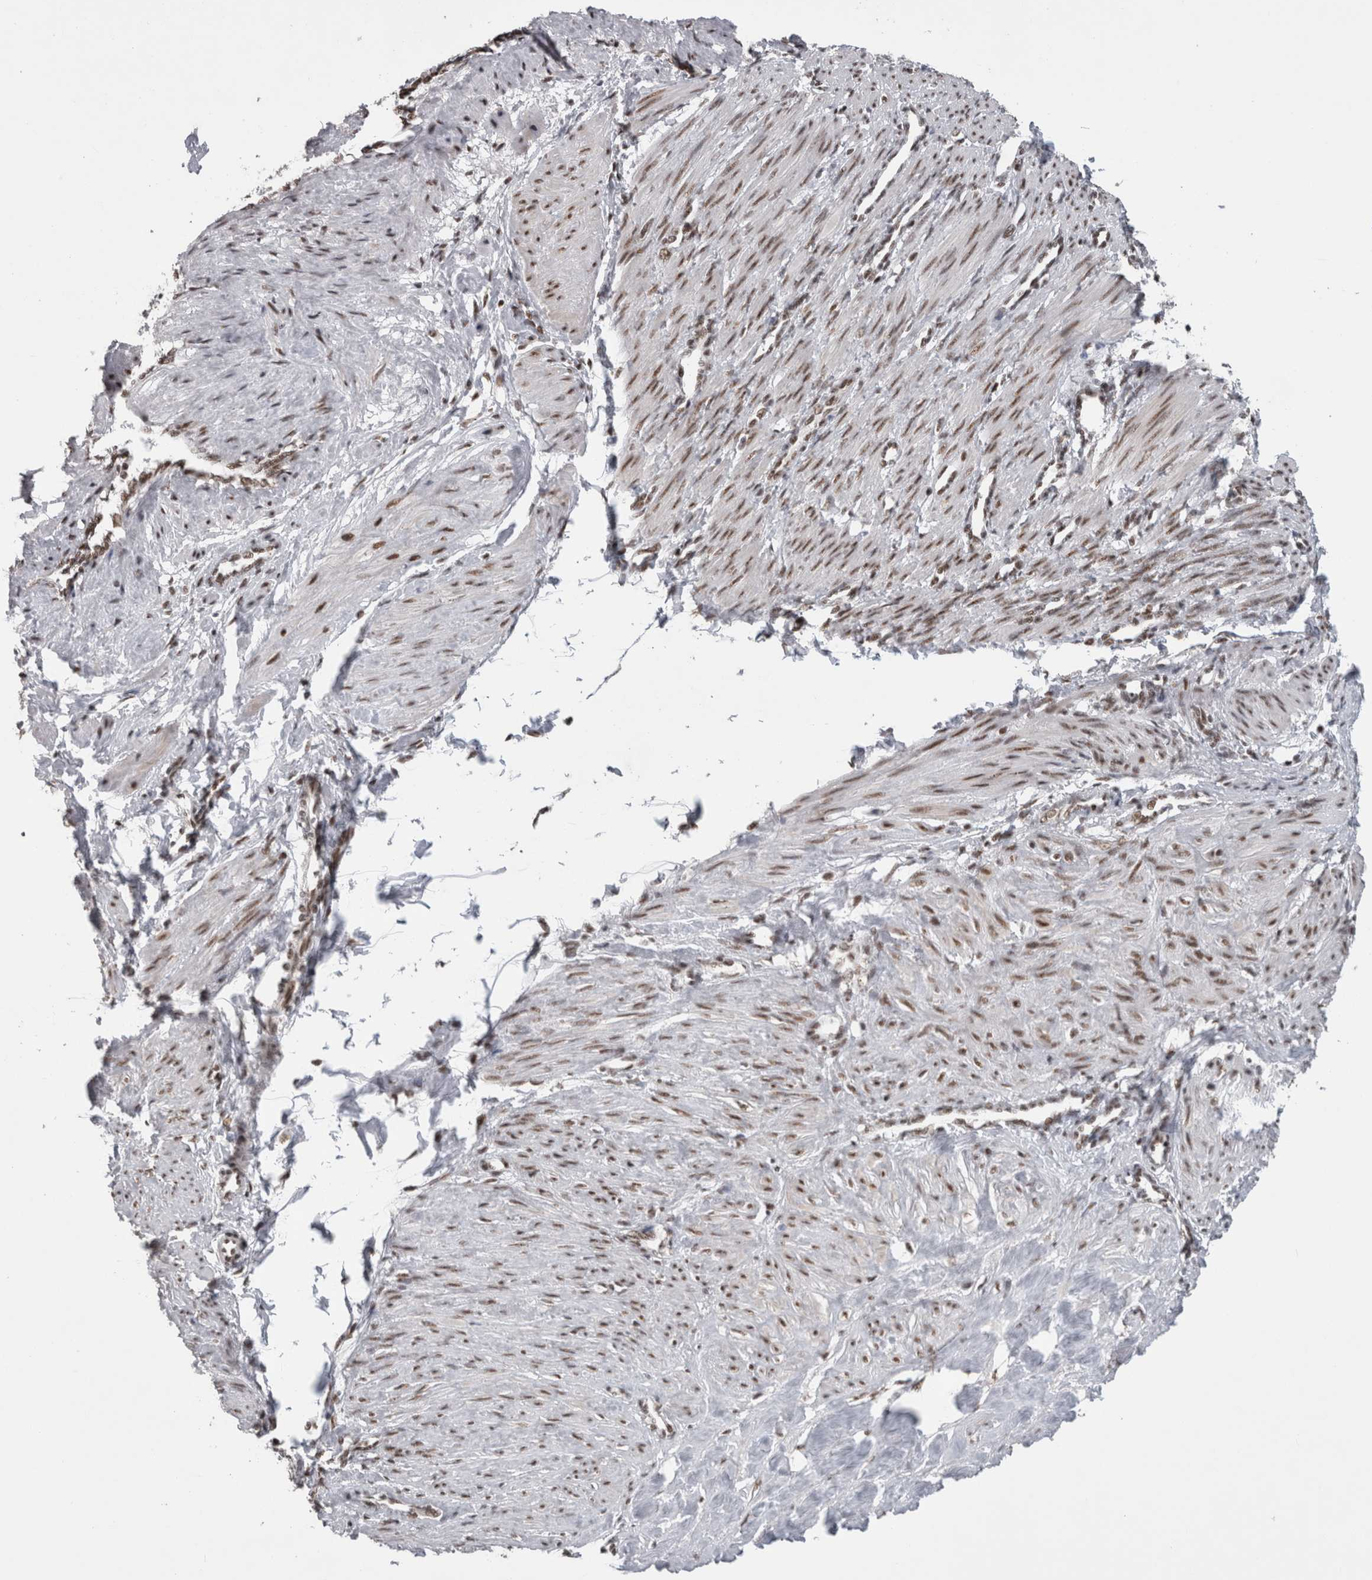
{"staining": {"intensity": "moderate", "quantity": ">75%", "location": "nuclear"}, "tissue": "smooth muscle", "cell_type": "Smooth muscle cells", "image_type": "normal", "snomed": [{"axis": "morphology", "description": "Normal tissue, NOS"}, {"axis": "topography", "description": "Endometrium"}], "caption": "Smooth muscle stained with IHC reveals moderate nuclear expression in approximately >75% of smooth muscle cells.", "gene": "CDK11A", "patient": {"sex": "female", "age": 33}}